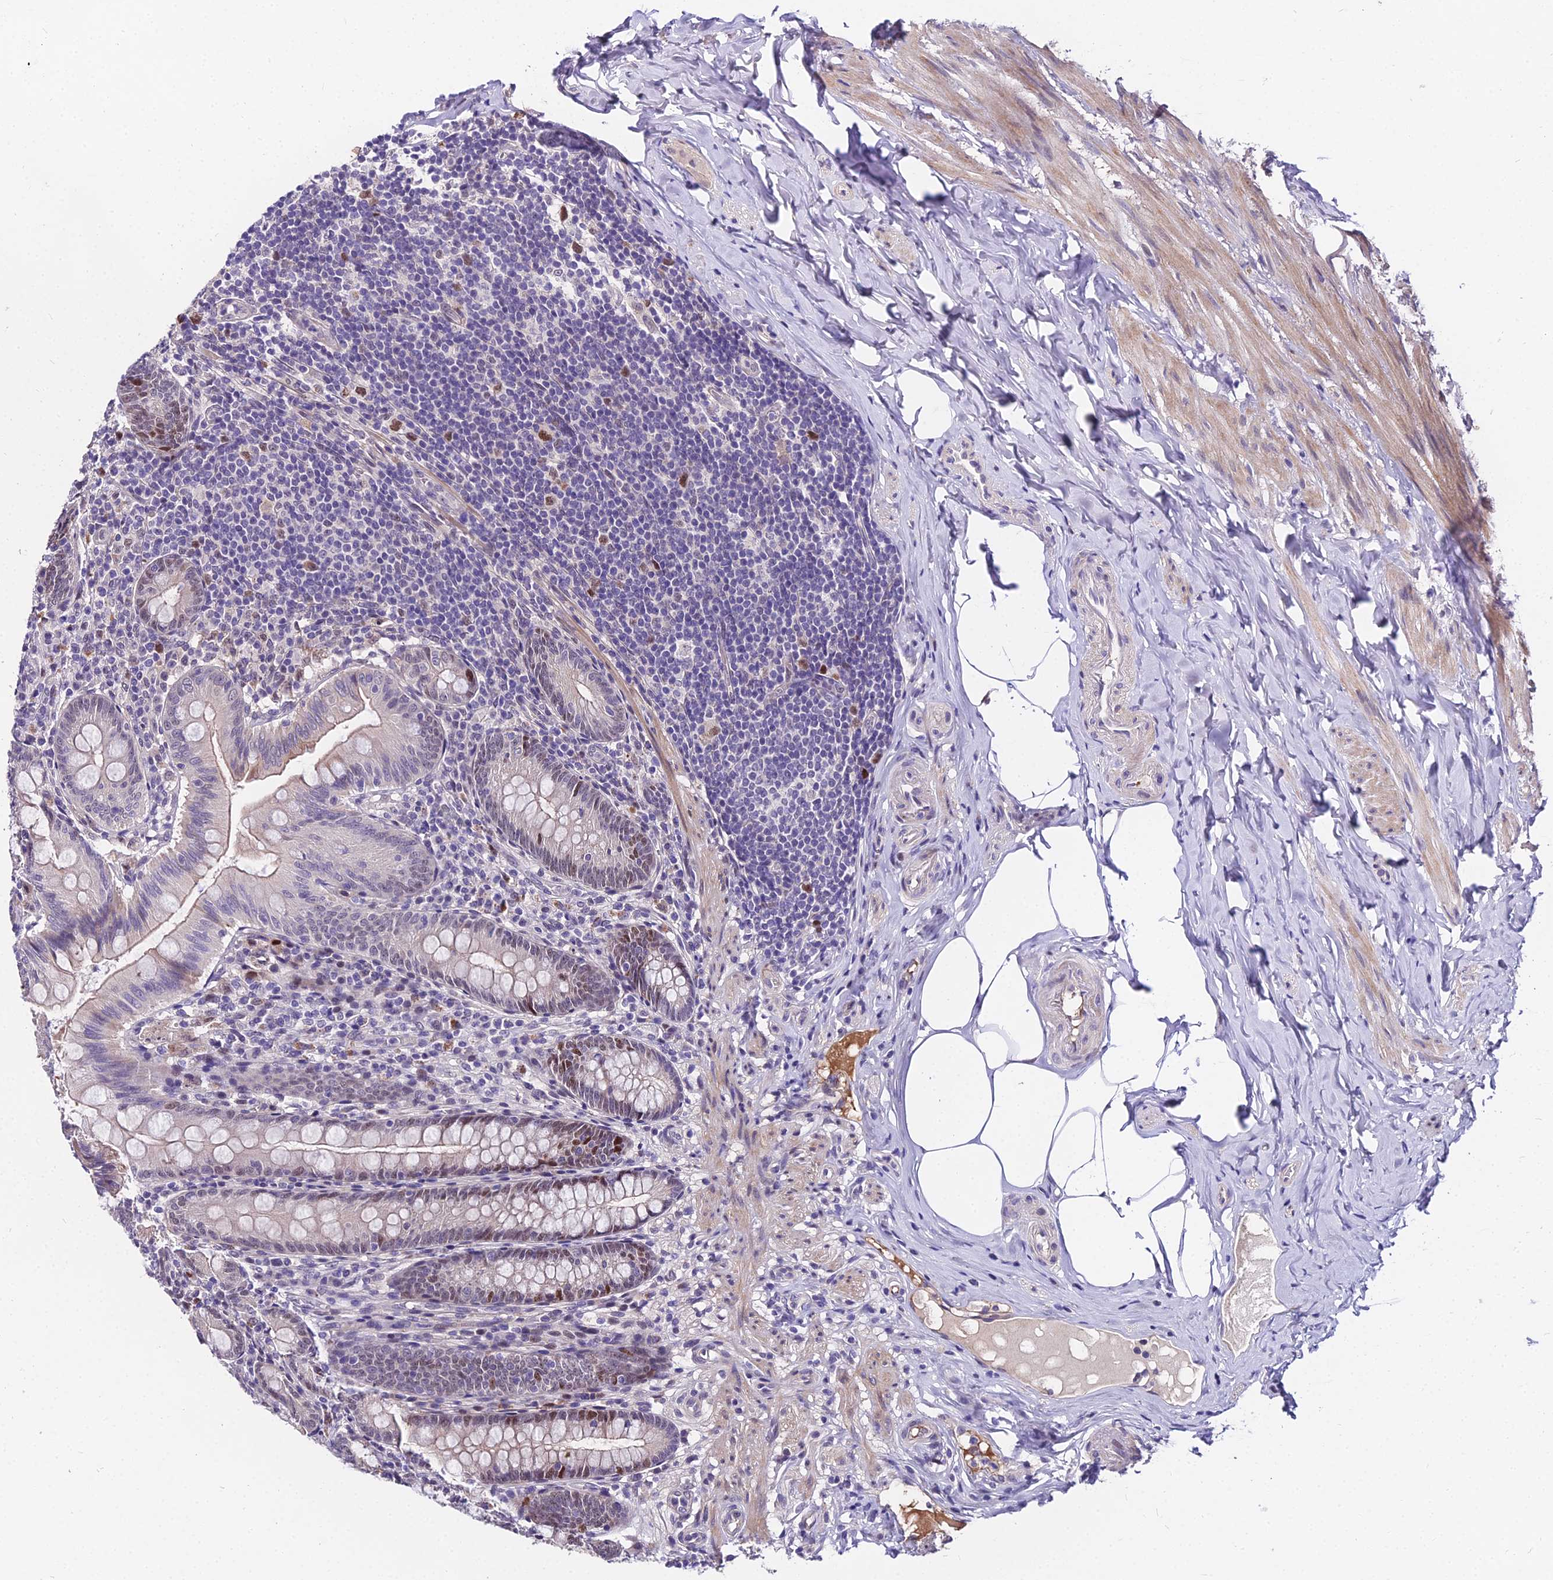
{"staining": {"intensity": "moderate", "quantity": "25%-75%", "location": "nuclear"}, "tissue": "appendix", "cell_type": "Glandular cells", "image_type": "normal", "snomed": [{"axis": "morphology", "description": "Normal tissue, NOS"}, {"axis": "topography", "description": "Appendix"}], "caption": "Immunohistochemistry (IHC) micrograph of normal appendix: human appendix stained using IHC displays medium levels of moderate protein expression localized specifically in the nuclear of glandular cells, appearing as a nuclear brown color.", "gene": "TRIML2", "patient": {"sex": "male", "age": 55}}